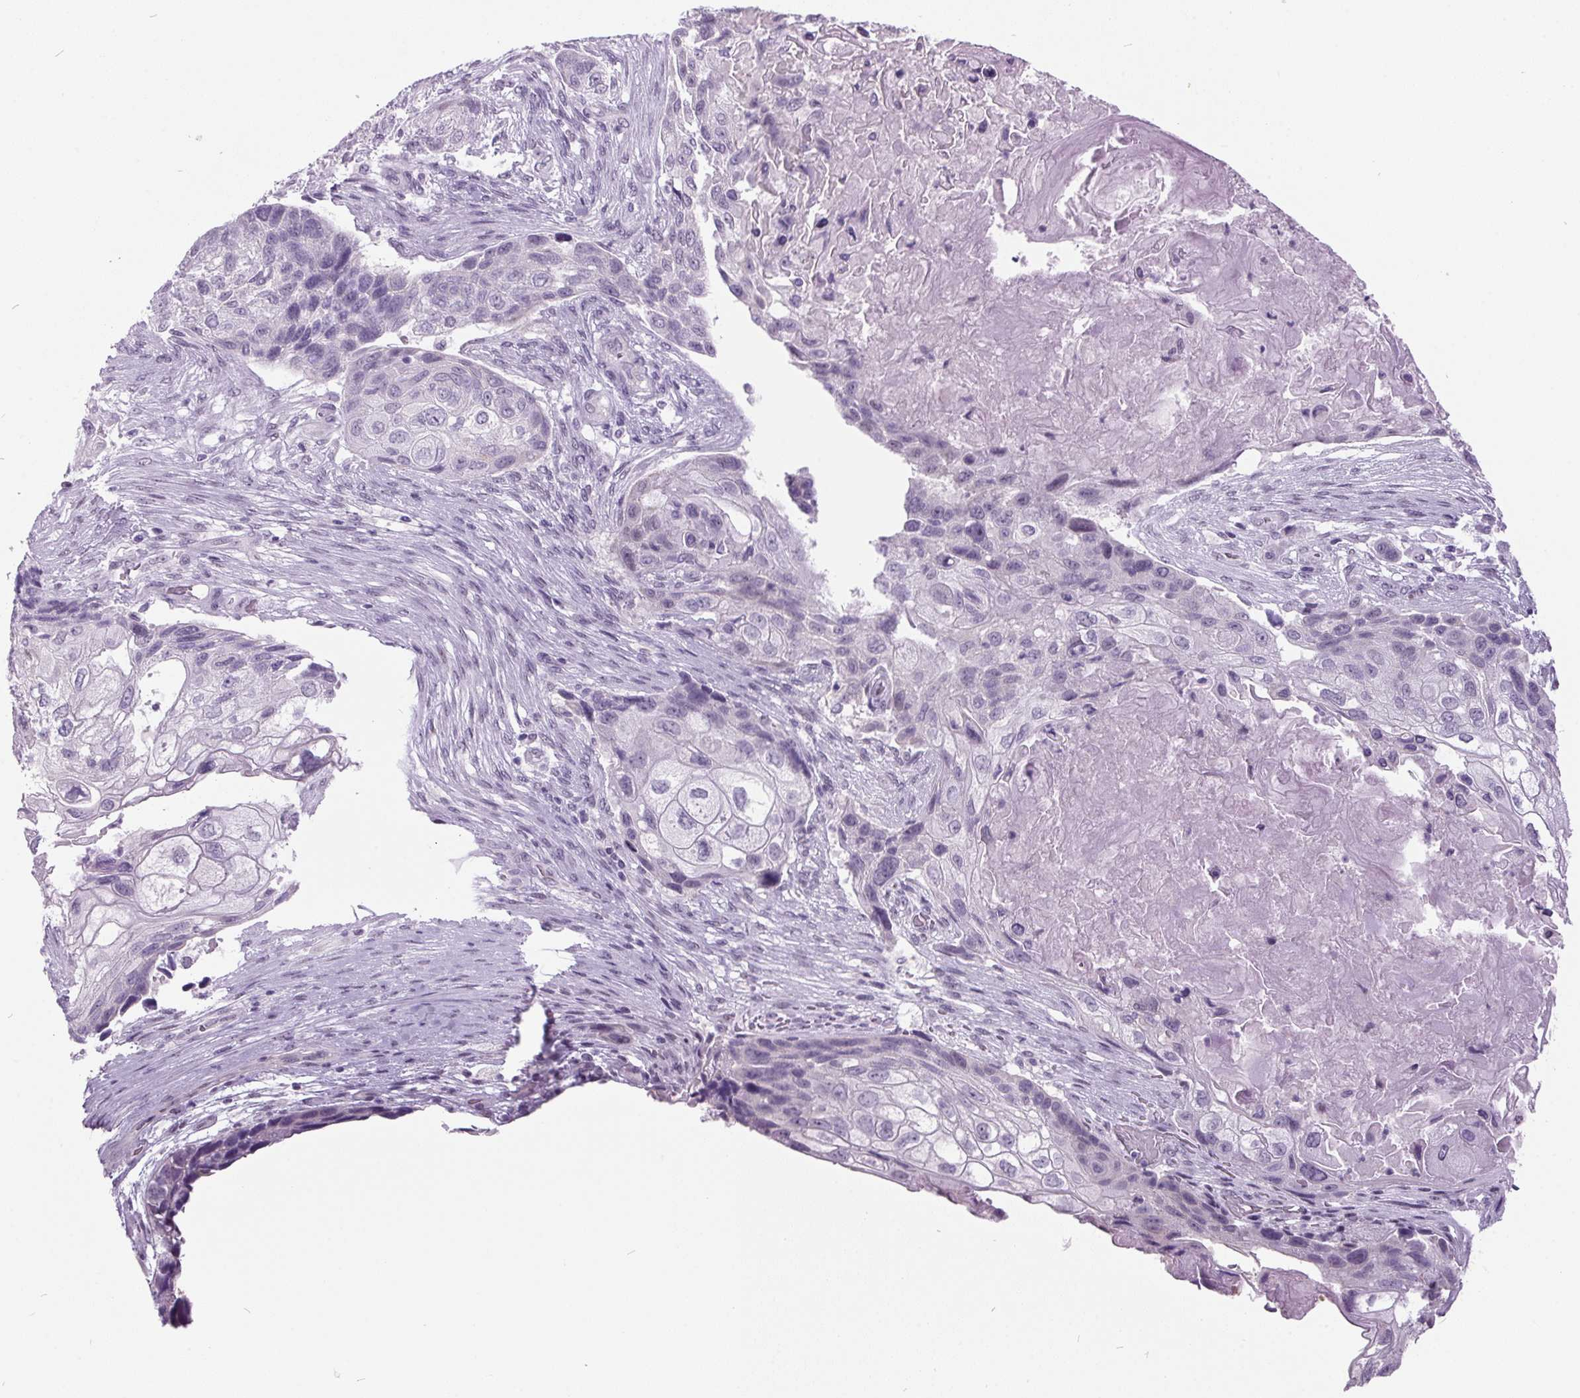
{"staining": {"intensity": "negative", "quantity": "none", "location": "none"}, "tissue": "lung cancer", "cell_type": "Tumor cells", "image_type": "cancer", "snomed": [{"axis": "morphology", "description": "Squamous cell carcinoma, NOS"}, {"axis": "topography", "description": "Lung"}], "caption": "Immunohistochemistry of lung cancer (squamous cell carcinoma) demonstrates no staining in tumor cells.", "gene": "ODAD2", "patient": {"sex": "male", "age": 69}}